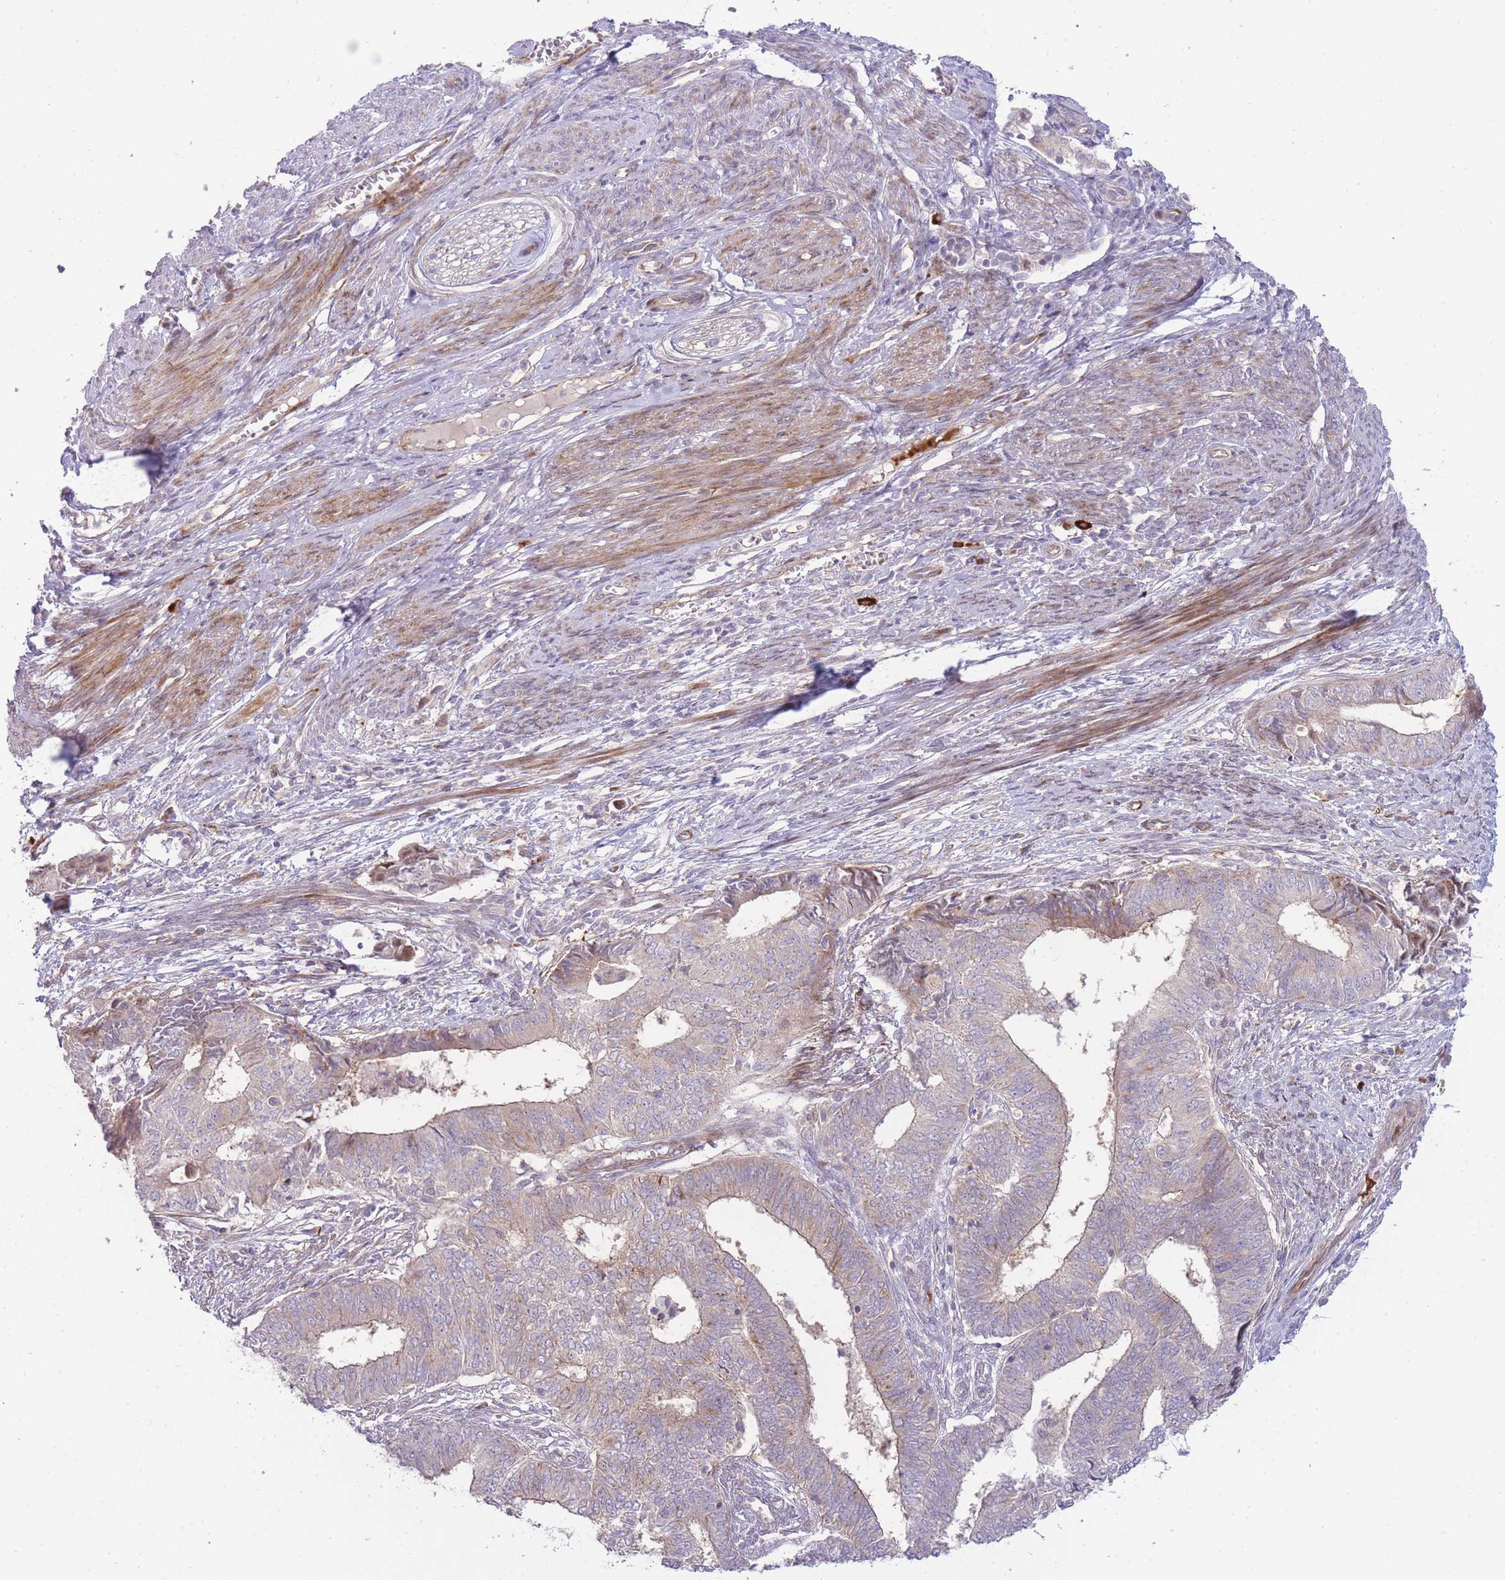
{"staining": {"intensity": "weak", "quantity": "<25%", "location": "cytoplasmic/membranous"}, "tissue": "endometrial cancer", "cell_type": "Tumor cells", "image_type": "cancer", "snomed": [{"axis": "morphology", "description": "Adenocarcinoma, NOS"}, {"axis": "topography", "description": "Endometrium"}], "caption": "Immunohistochemistry image of endometrial cancer stained for a protein (brown), which reveals no expression in tumor cells.", "gene": "ATP5MC2", "patient": {"sex": "female", "age": 62}}